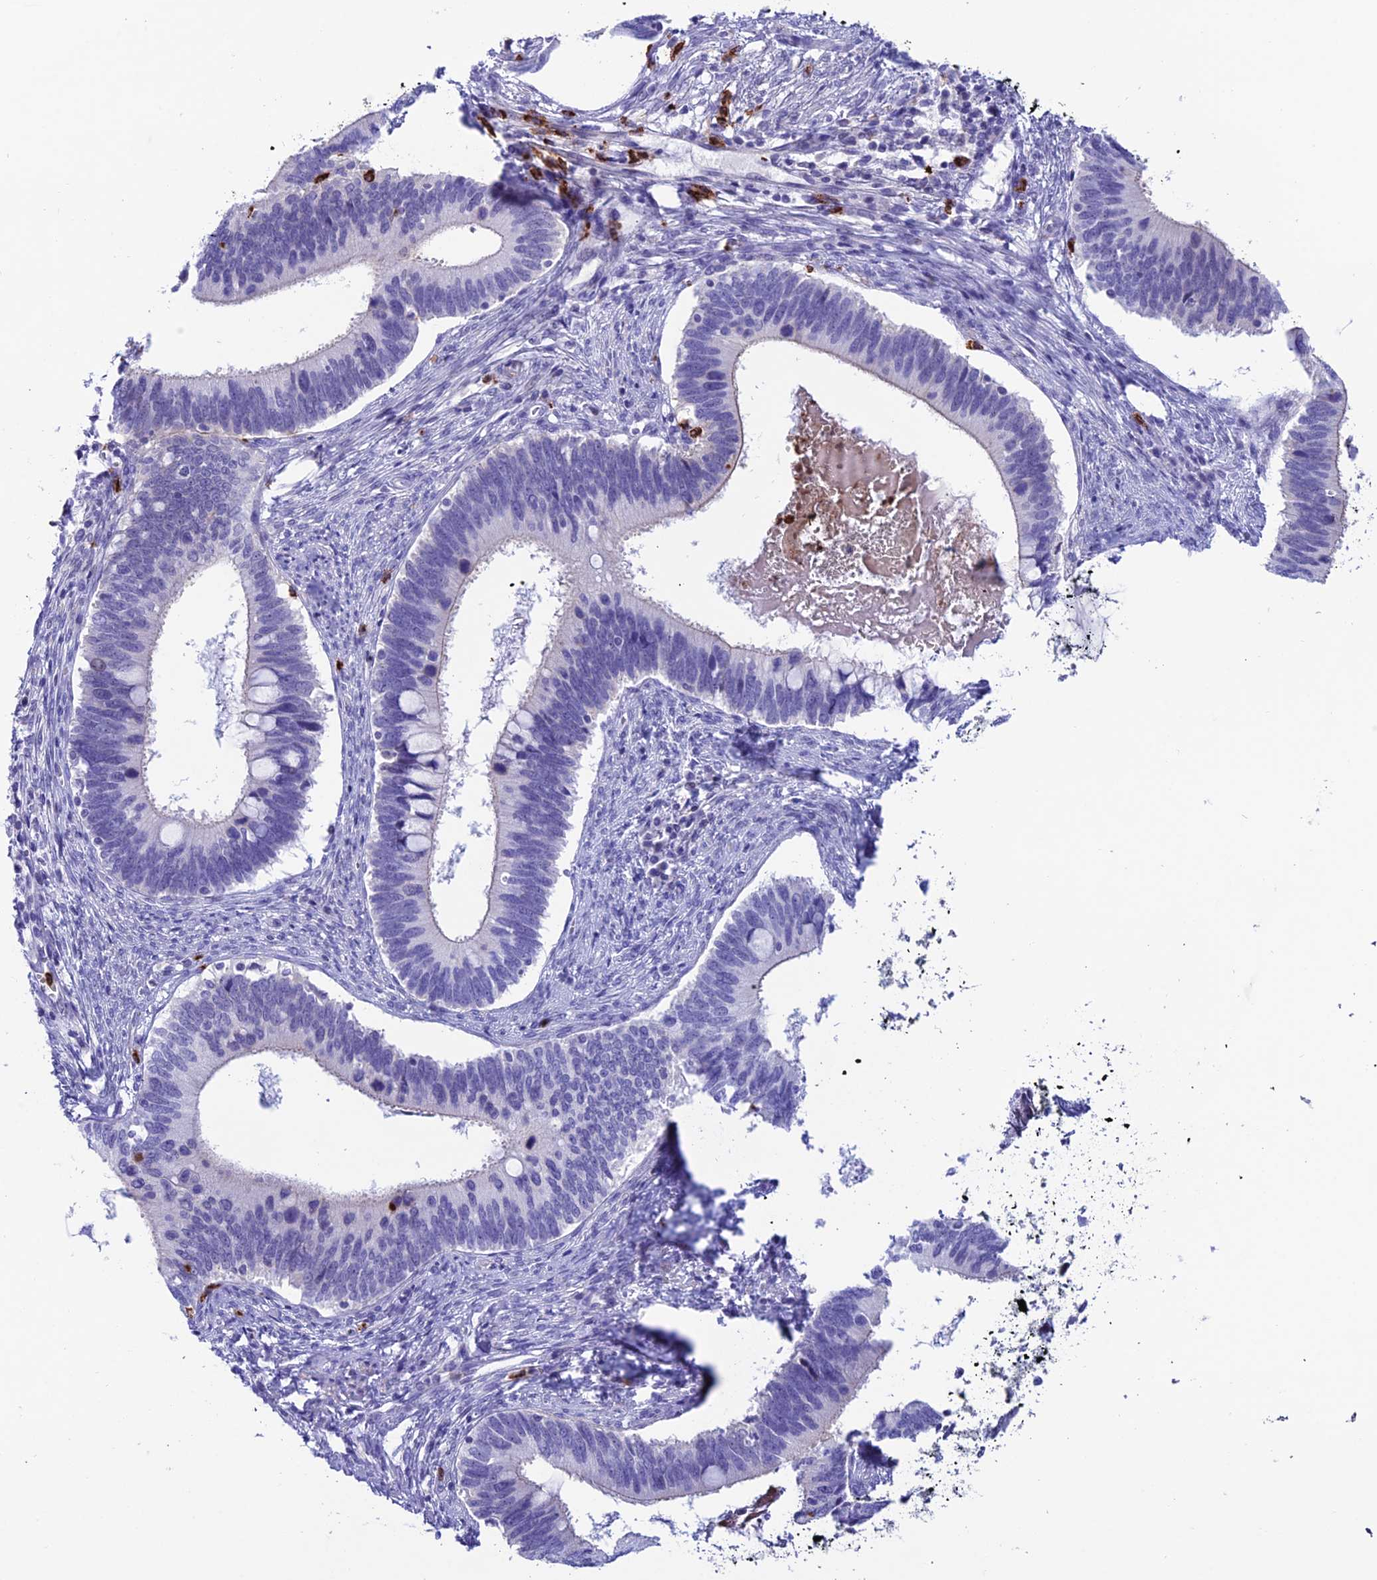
{"staining": {"intensity": "negative", "quantity": "none", "location": "none"}, "tissue": "cervical cancer", "cell_type": "Tumor cells", "image_type": "cancer", "snomed": [{"axis": "morphology", "description": "Adenocarcinoma, NOS"}, {"axis": "topography", "description": "Cervix"}], "caption": "Human adenocarcinoma (cervical) stained for a protein using immunohistochemistry (IHC) reveals no staining in tumor cells.", "gene": "COL6A6", "patient": {"sex": "female", "age": 42}}